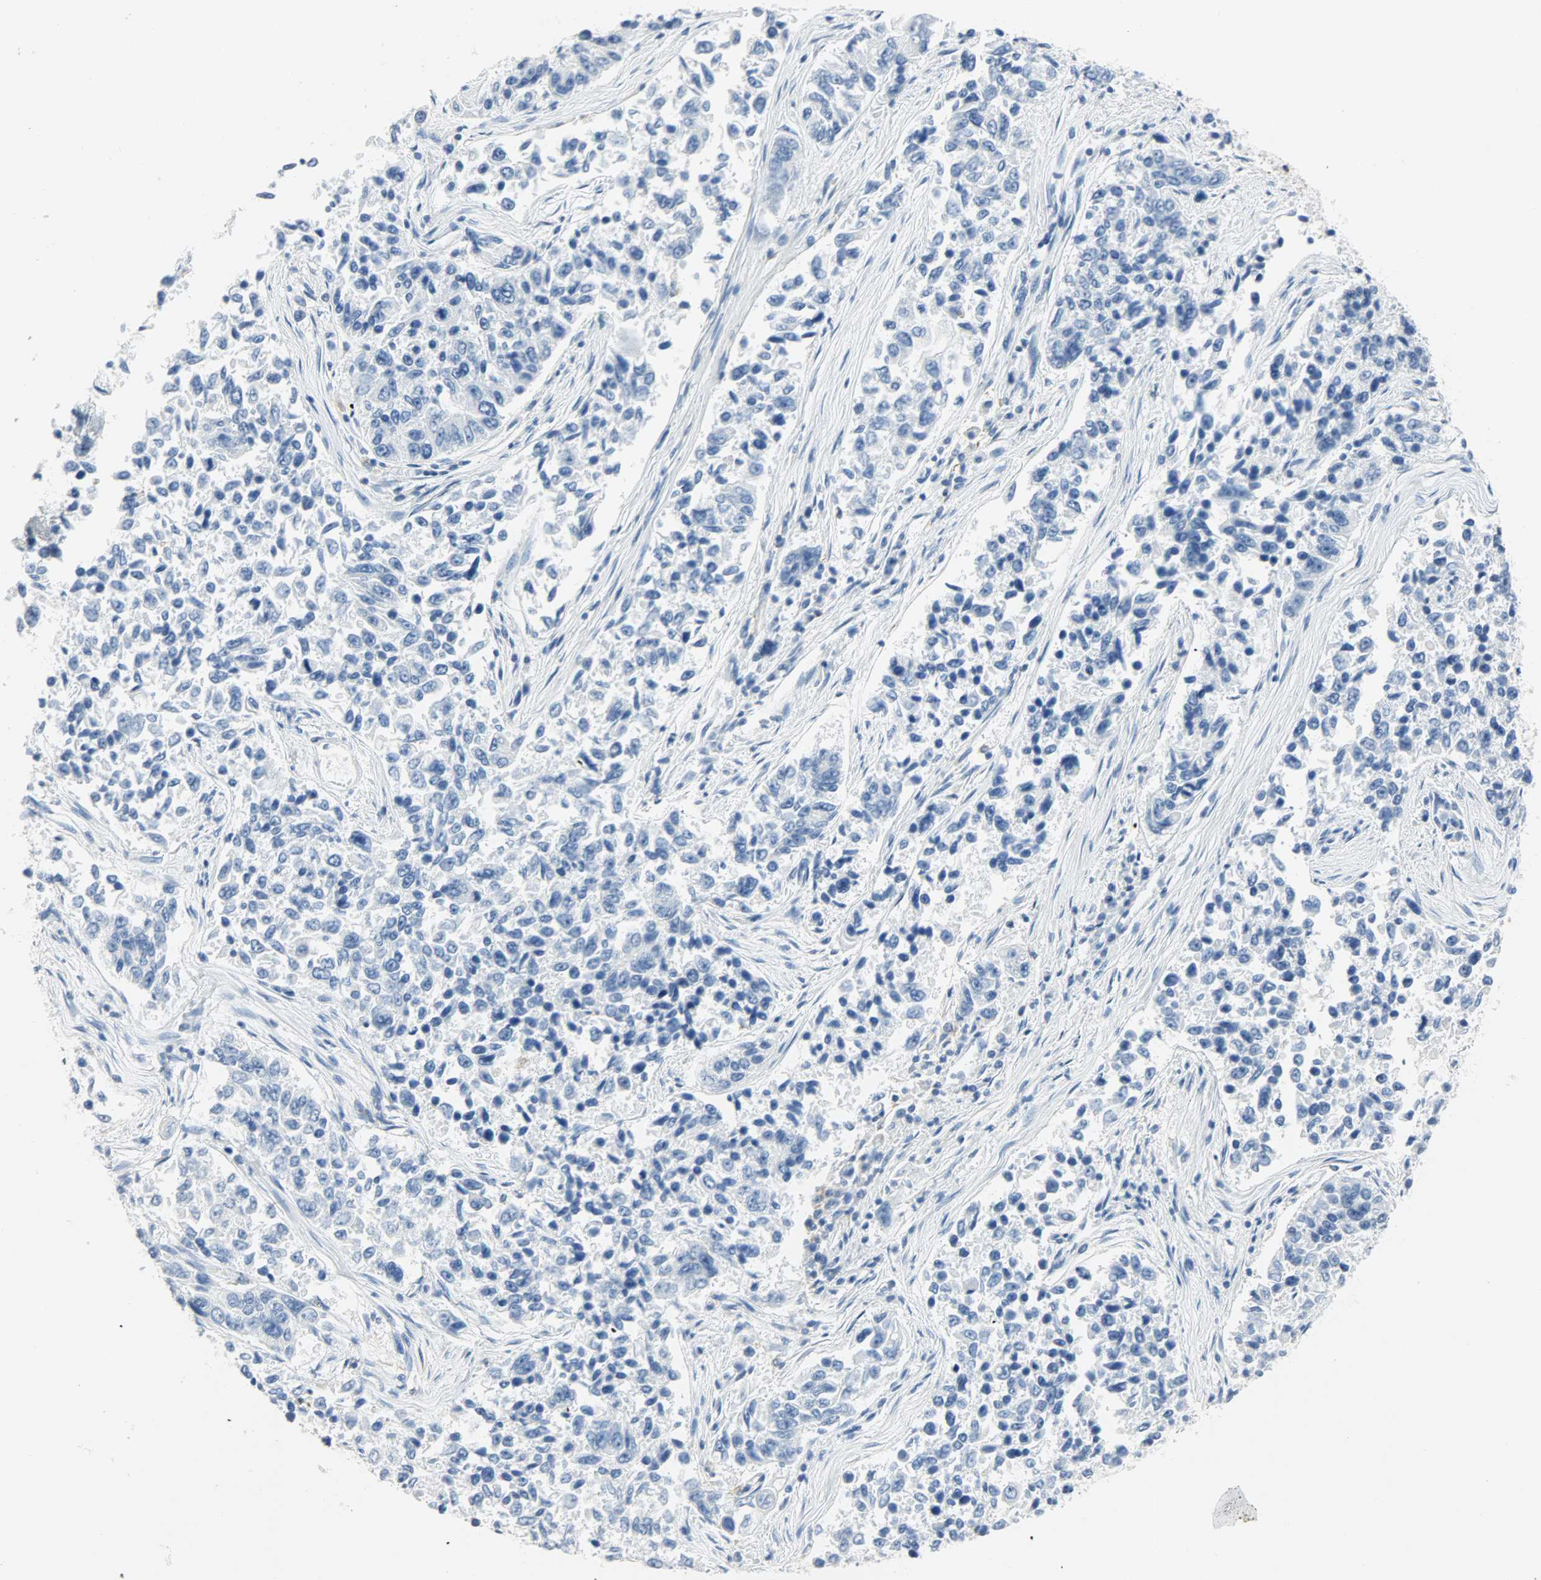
{"staining": {"intensity": "negative", "quantity": "none", "location": "none"}, "tissue": "lung cancer", "cell_type": "Tumor cells", "image_type": "cancer", "snomed": [{"axis": "morphology", "description": "Adenocarcinoma, NOS"}, {"axis": "topography", "description": "Lung"}], "caption": "Human lung cancer (adenocarcinoma) stained for a protein using IHC displays no positivity in tumor cells.", "gene": "PTPN6", "patient": {"sex": "male", "age": 84}}